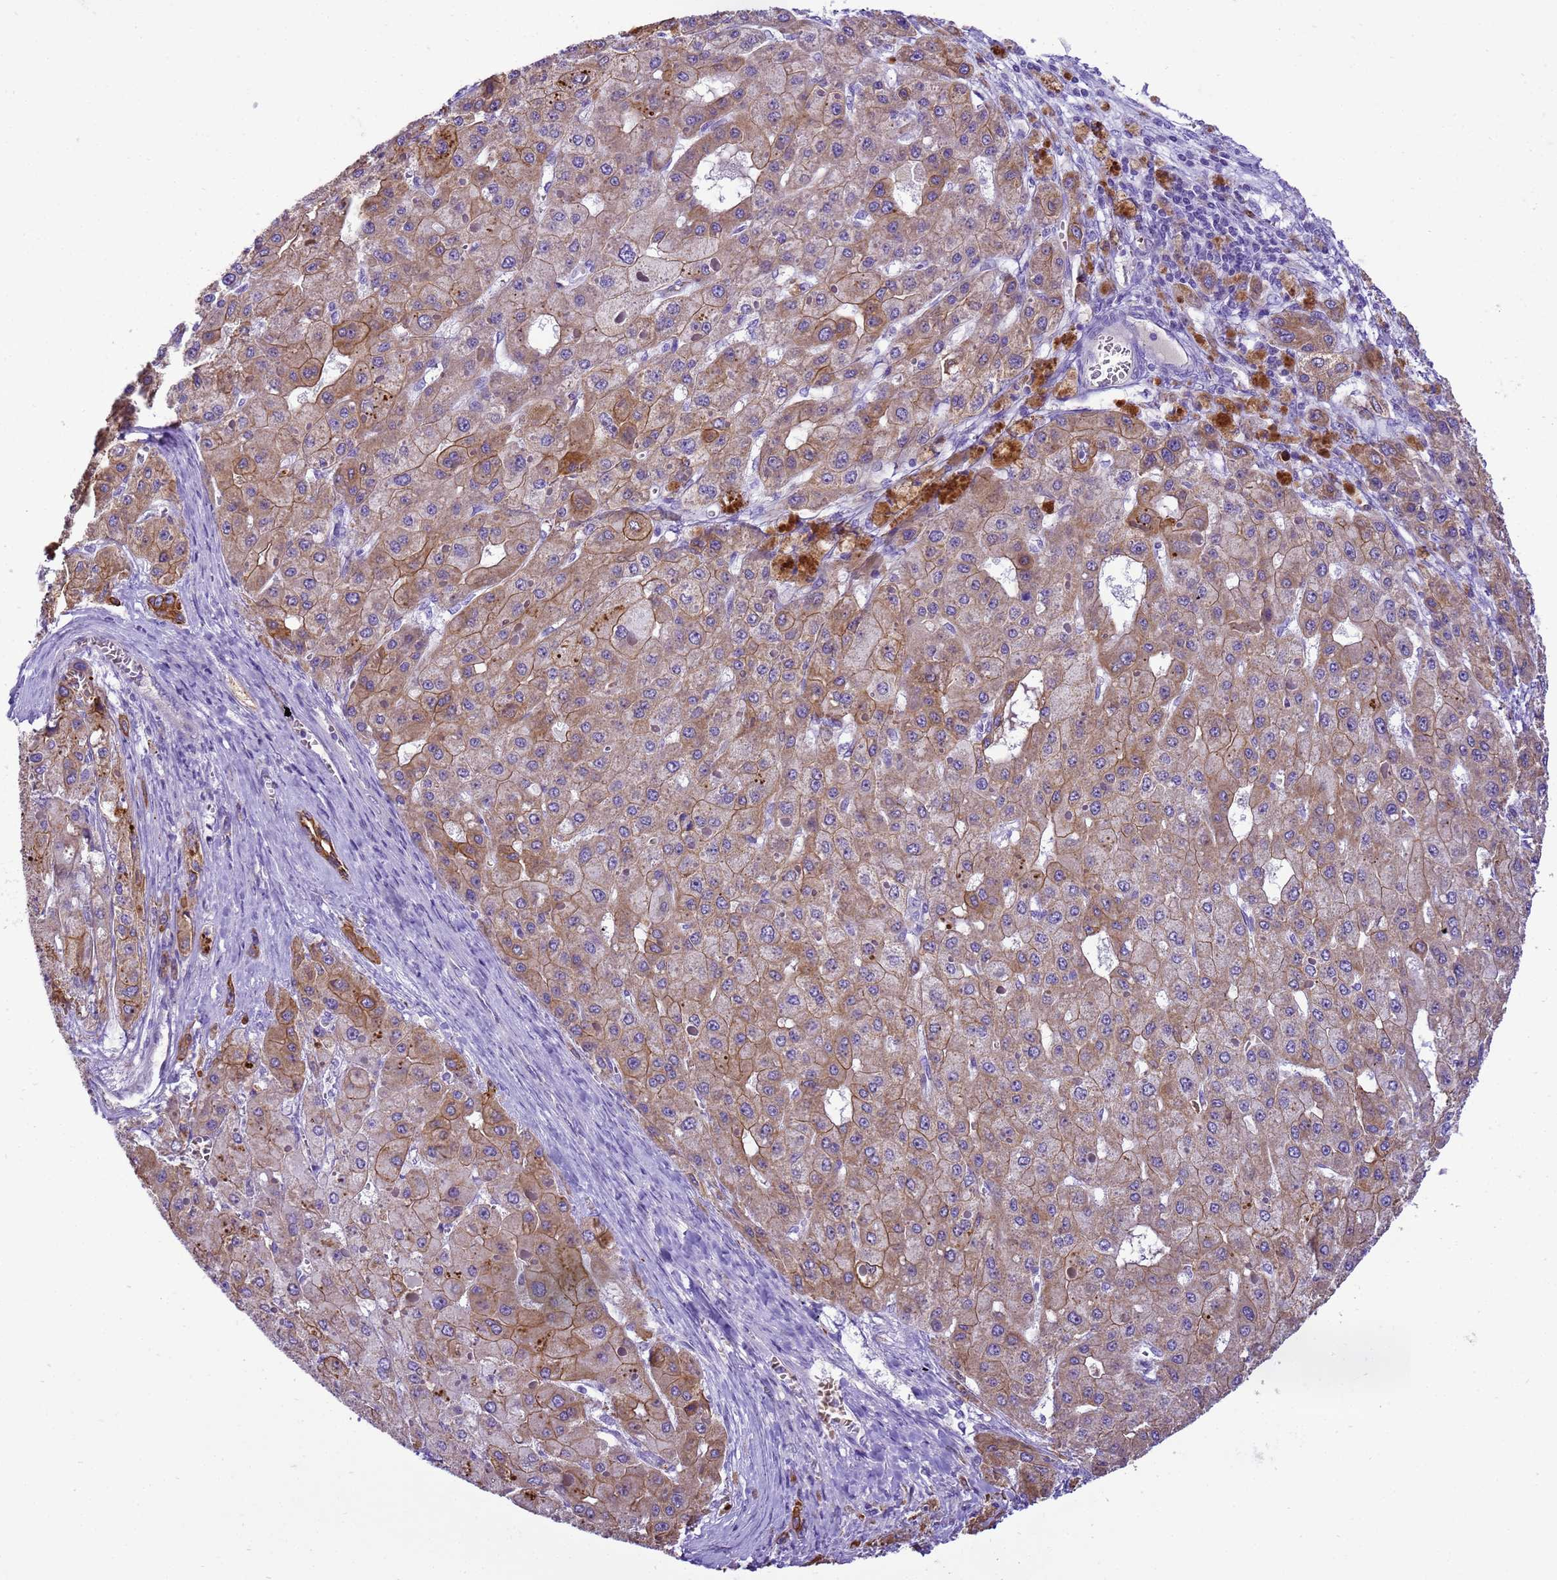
{"staining": {"intensity": "moderate", "quantity": ">75%", "location": "cytoplasmic/membranous"}, "tissue": "liver cancer", "cell_type": "Tumor cells", "image_type": "cancer", "snomed": [{"axis": "morphology", "description": "Carcinoma, Hepatocellular, NOS"}, {"axis": "topography", "description": "Liver"}], "caption": "Moderate cytoplasmic/membranous staining for a protein is identified in about >75% of tumor cells of hepatocellular carcinoma (liver) using immunohistochemistry (IHC).", "gene": "PIEZO2", "patient": {"sex": "female", "age": 73}}